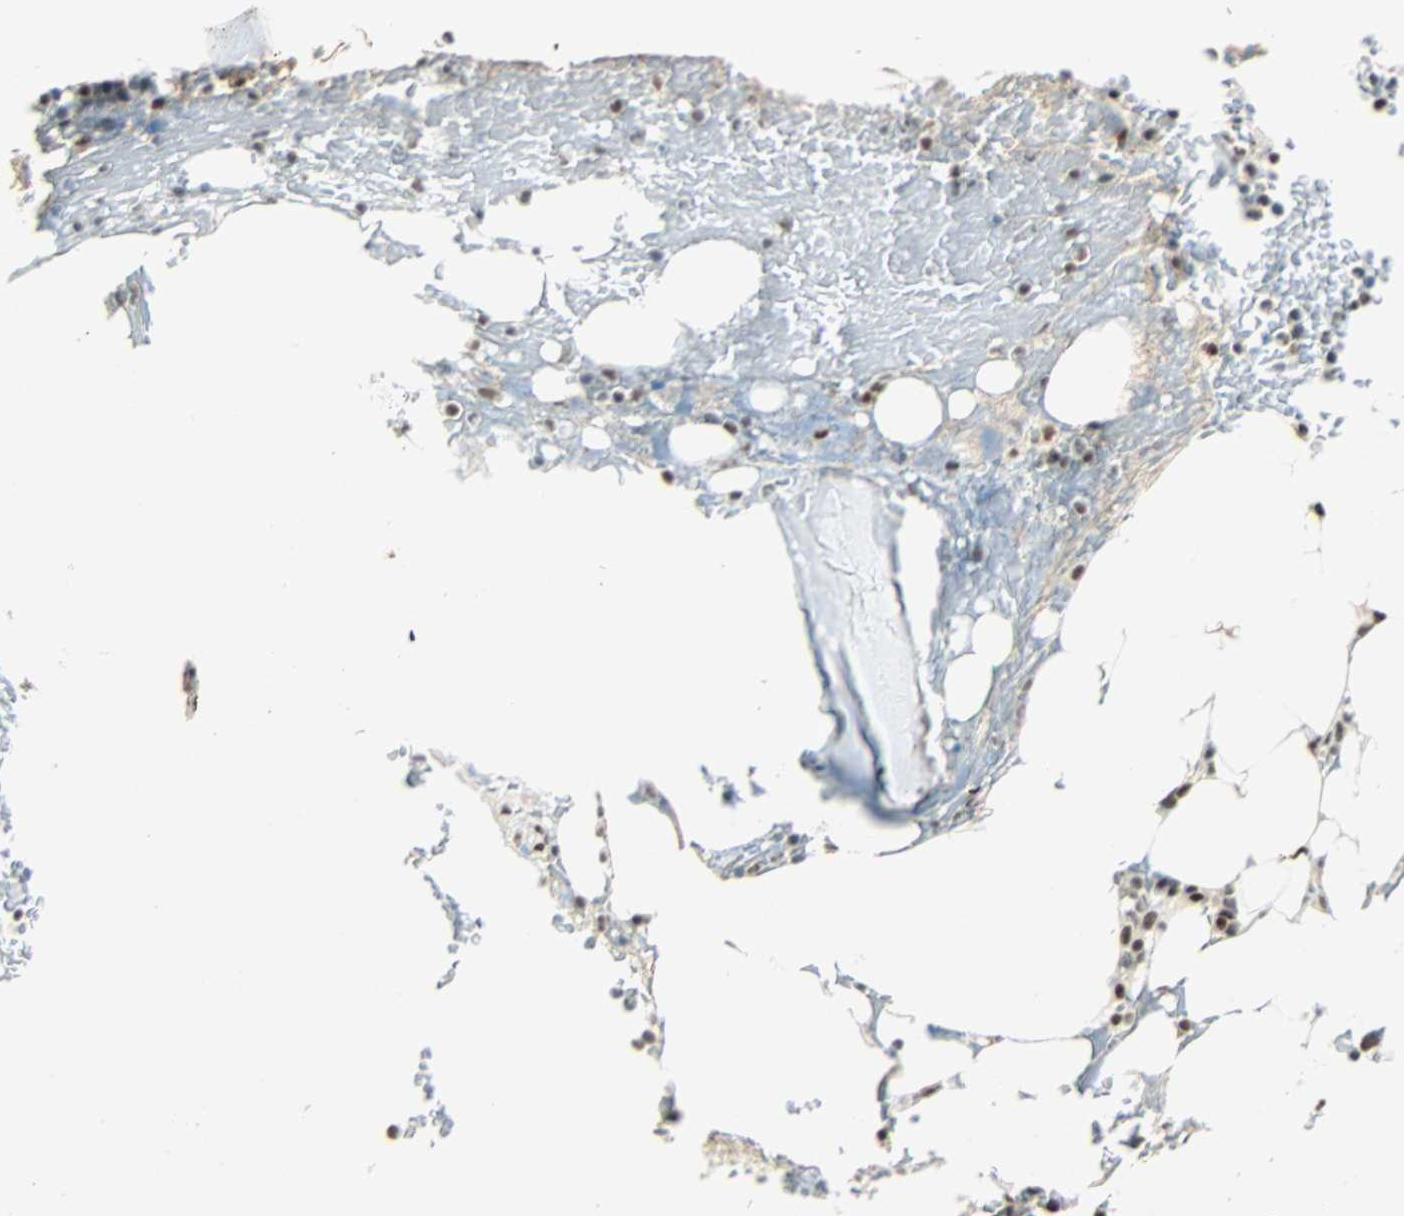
{"staining": {"intensity": "strong", "quantity": ">75%", "location": "nuclear"}, "tissue": "bone marrow", "cell_type": "Hematopoietic cells", "image_type": "normal", "snomed": [{"axis": "morphology", "description": "Normal tissue, NOS"}, {"axis": "topography", "description": "Bone marrow"}], "caption": "Protein staining shows strong nuclear expression in approximately >75% of hematopoietic cells in unremarkable bone marrow.", "gene": "NELFE", "patient": {"sex": "female", "age": 66}}